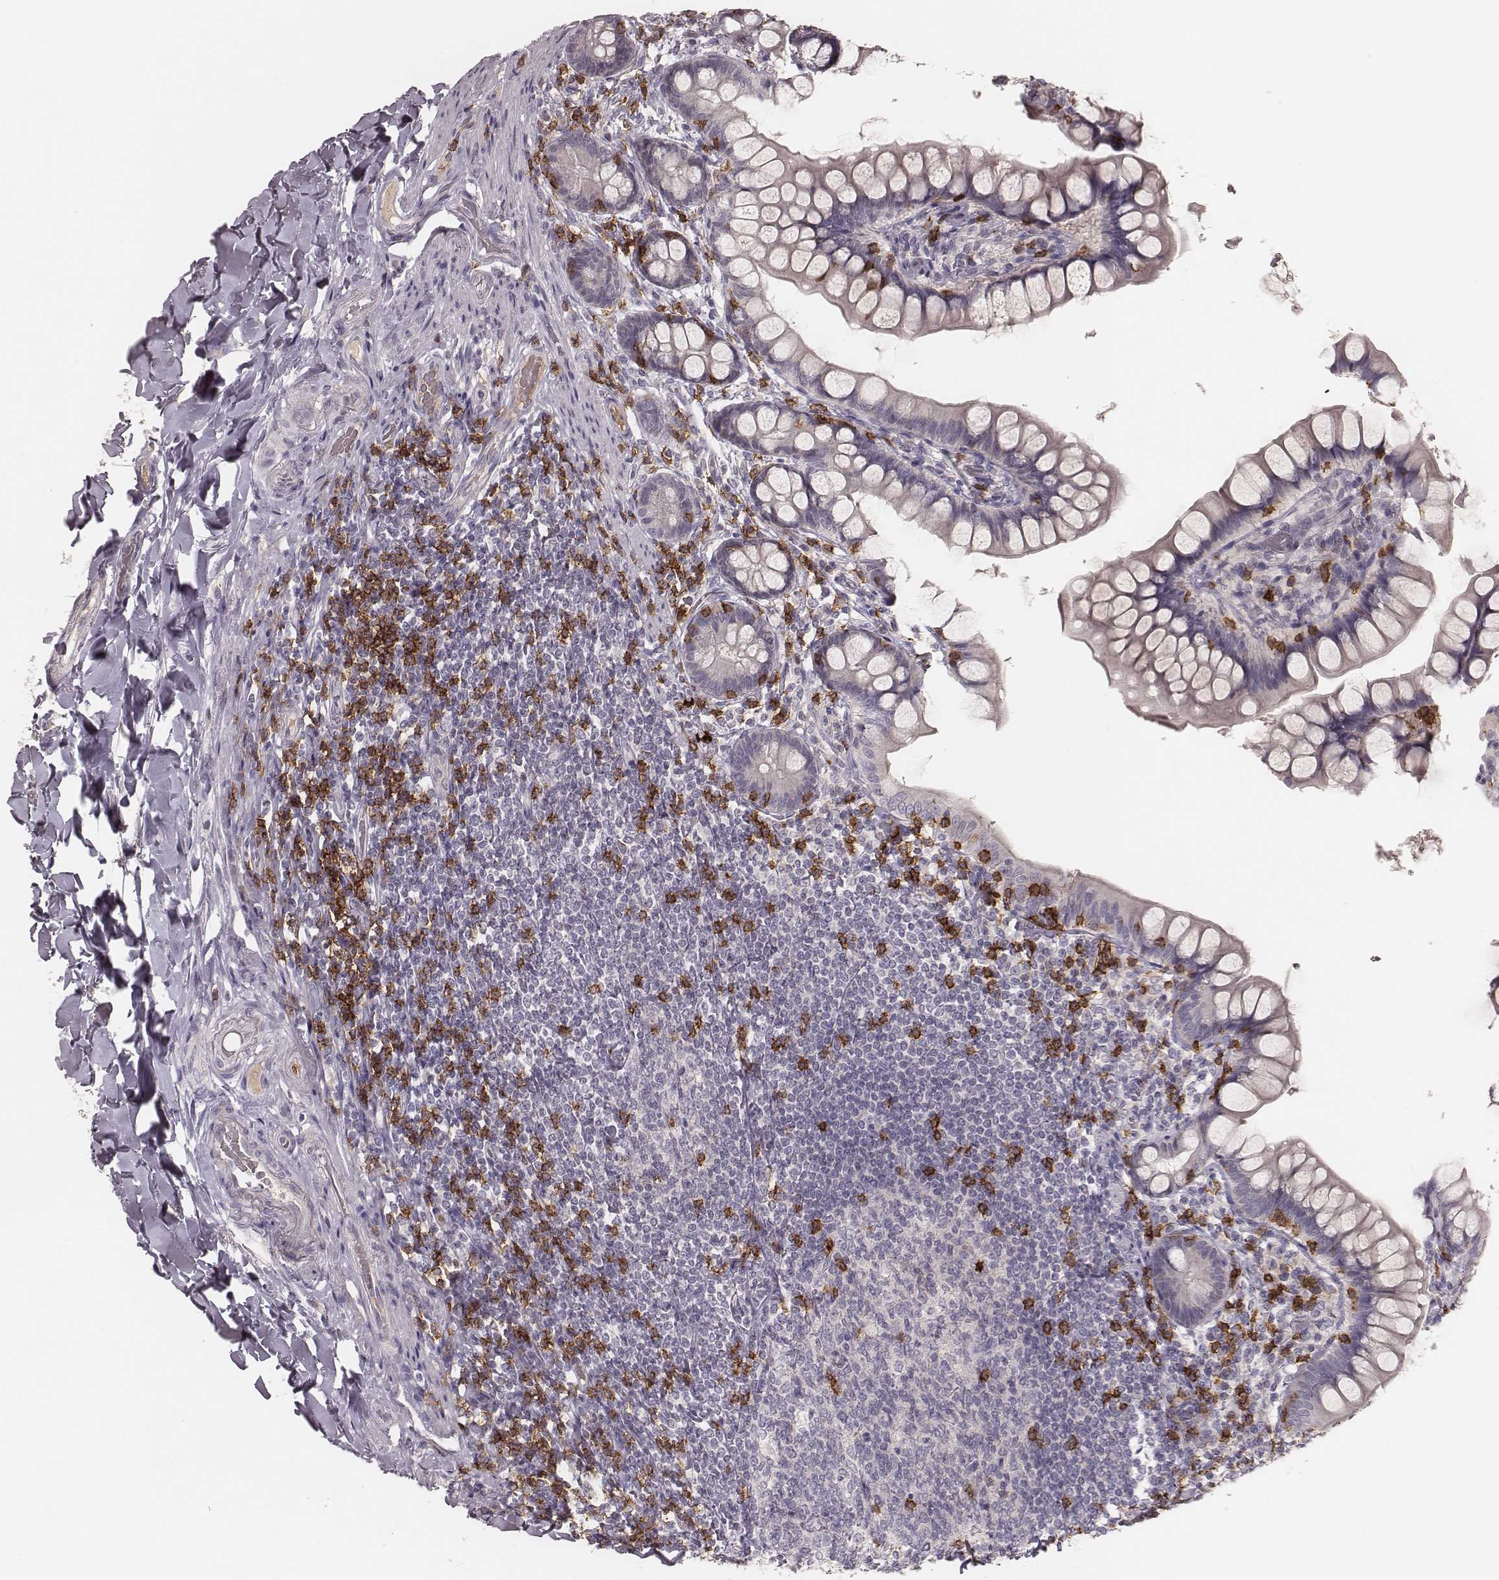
{"staining": {"intensity": "negative", "quantity": "none", "location": "none"}, "tissue": "small intestine", "cell_type": "Glandular cells", "image_type": "normal", "snomed": [{"axis": "morphology", "description": "Normal tissue, NOS"}, {"axis": "topography", "description": "Small intestine"}], "caption": "This is an immunohistochemistry (IHC) histopathology image of normal human small intestine. There is no expression in glandular cells.", "gene": "CD8A", "patient": {"sex": "male", "age": 70}}